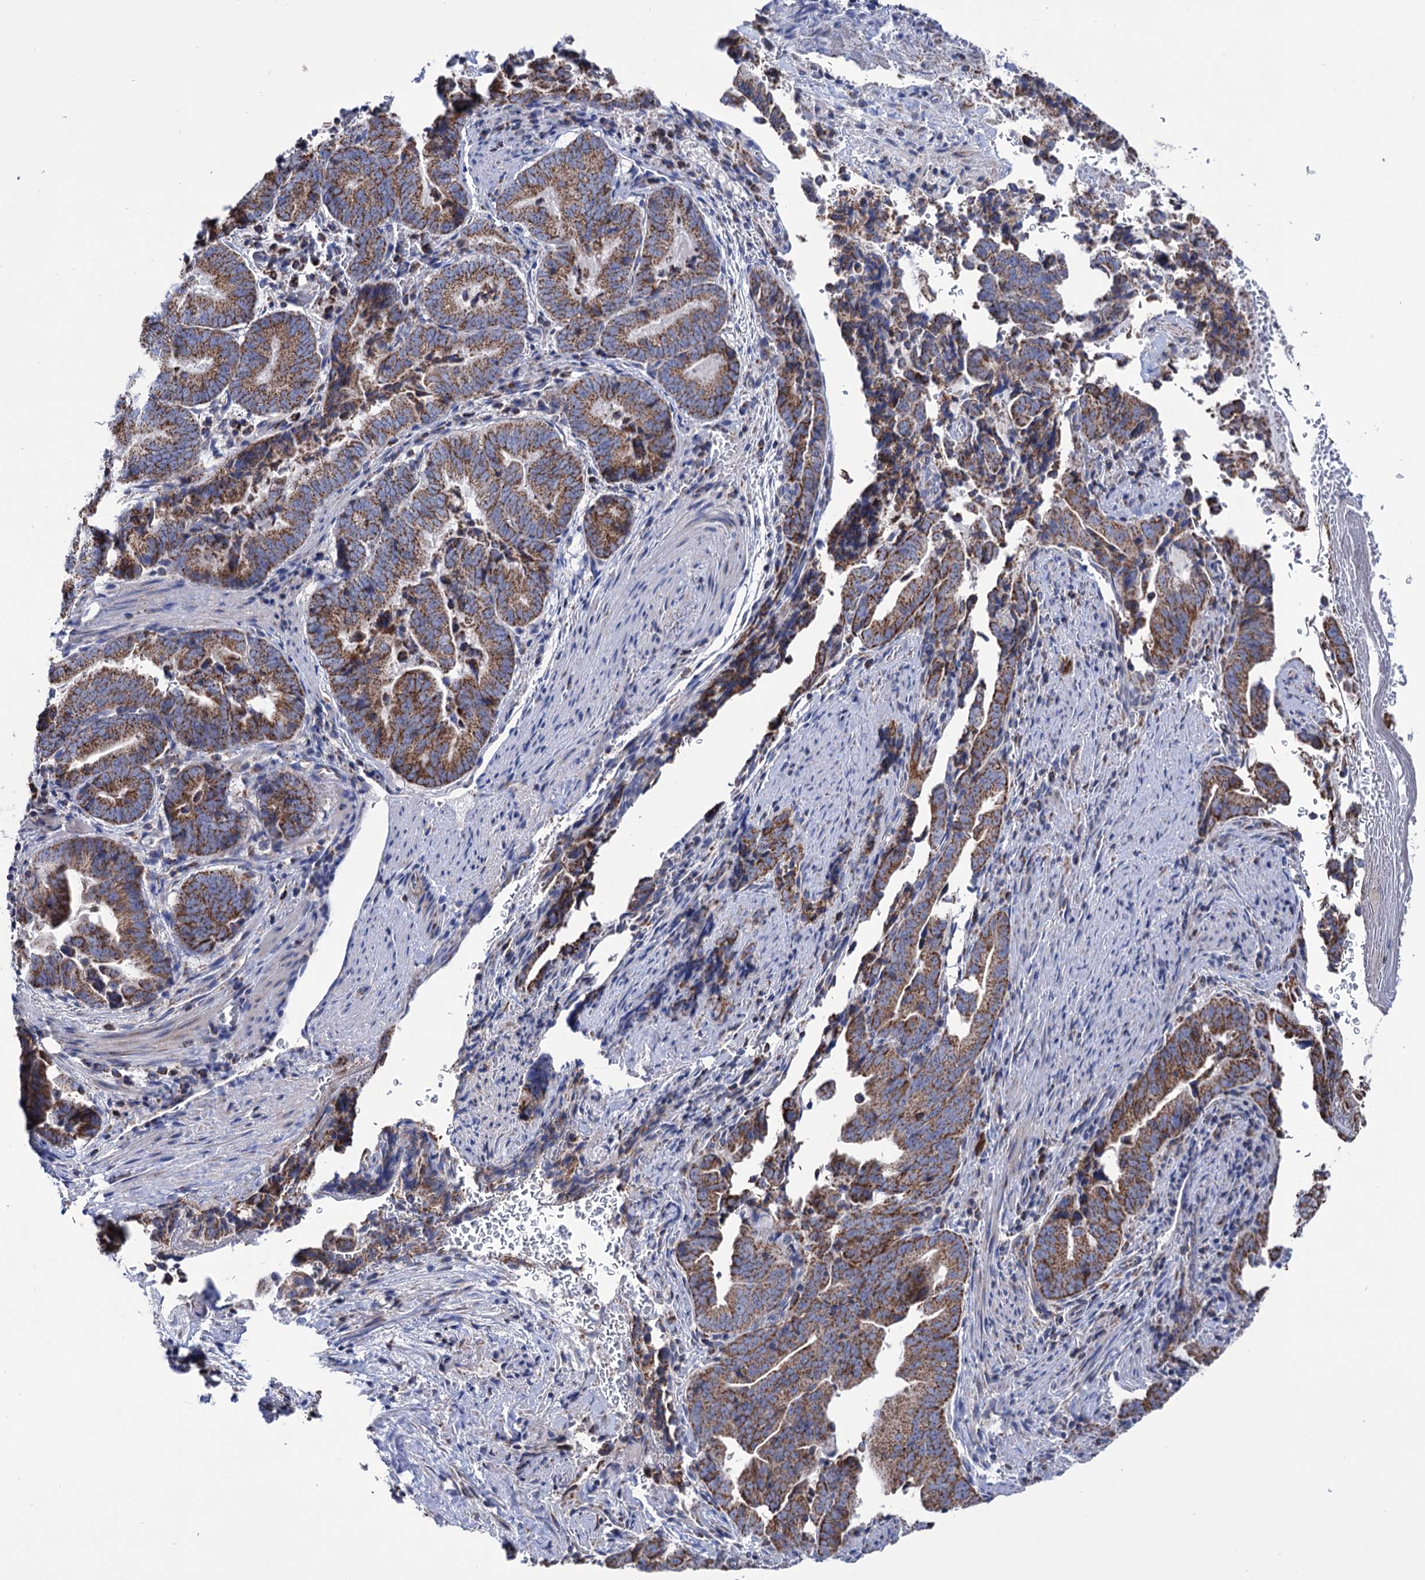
{"staining": {"intensity": "moderate", "quantity": ">75%", "location": "cytoplasmic/membranous"}, "tissue": "pancreatic cancer", "cell_type": "Tumor cells", "image_type": "cancer", "snomed": [{"axis": "morphology", "description": "Adenocarcinoma, NOS"}, {"axis": "topography", "description": "Pancreas"}], "caption": "Tumor cells exhibit moderate cytoplasmic/membranous staining in about >75% of cells in pancreatic adenocarcinoma.", "gene": "ABHD10", "patient": {"sex": "female", "age": 63}}